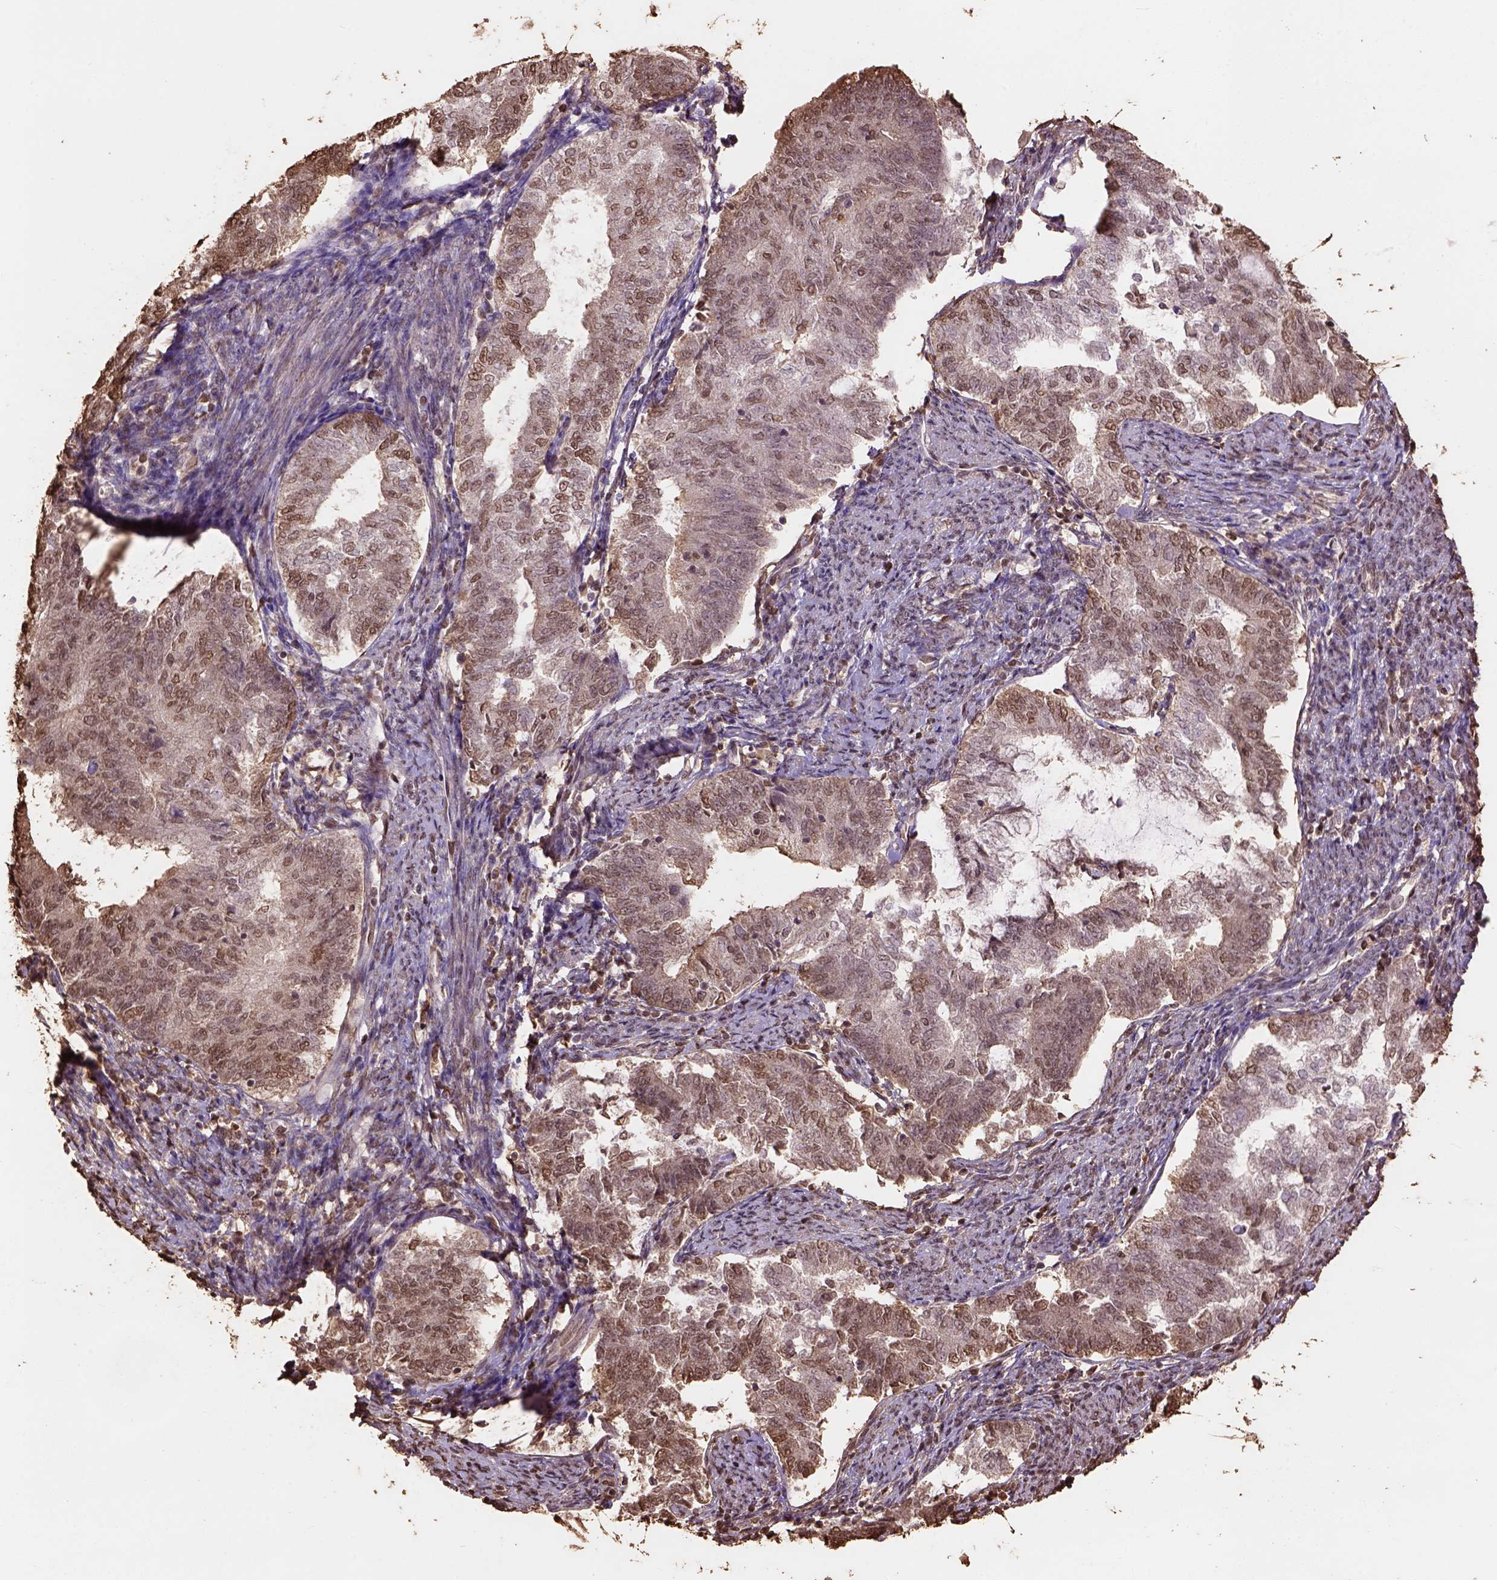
{"staining": {"intensity": "moderate", "quantity": ">75%", "location": "nuclear"}, "tissue": "endometrial cancer", "cell_type": "Tumor cells", "image_type": "cancer", "snomed": [{"axis": "morphology", "description": "Adenocarcinoma, NOS"}, {"axis": "topography", "description": "Endometrium"}], "caption": "The micrograph shows staining of endometrial cancer (adenocarcinoma), revealing moderate nuclear protein expression (brown color) within tumor cells.", "gene": "CSTF2T", "patient": {"sex": "female", "age": 65}}